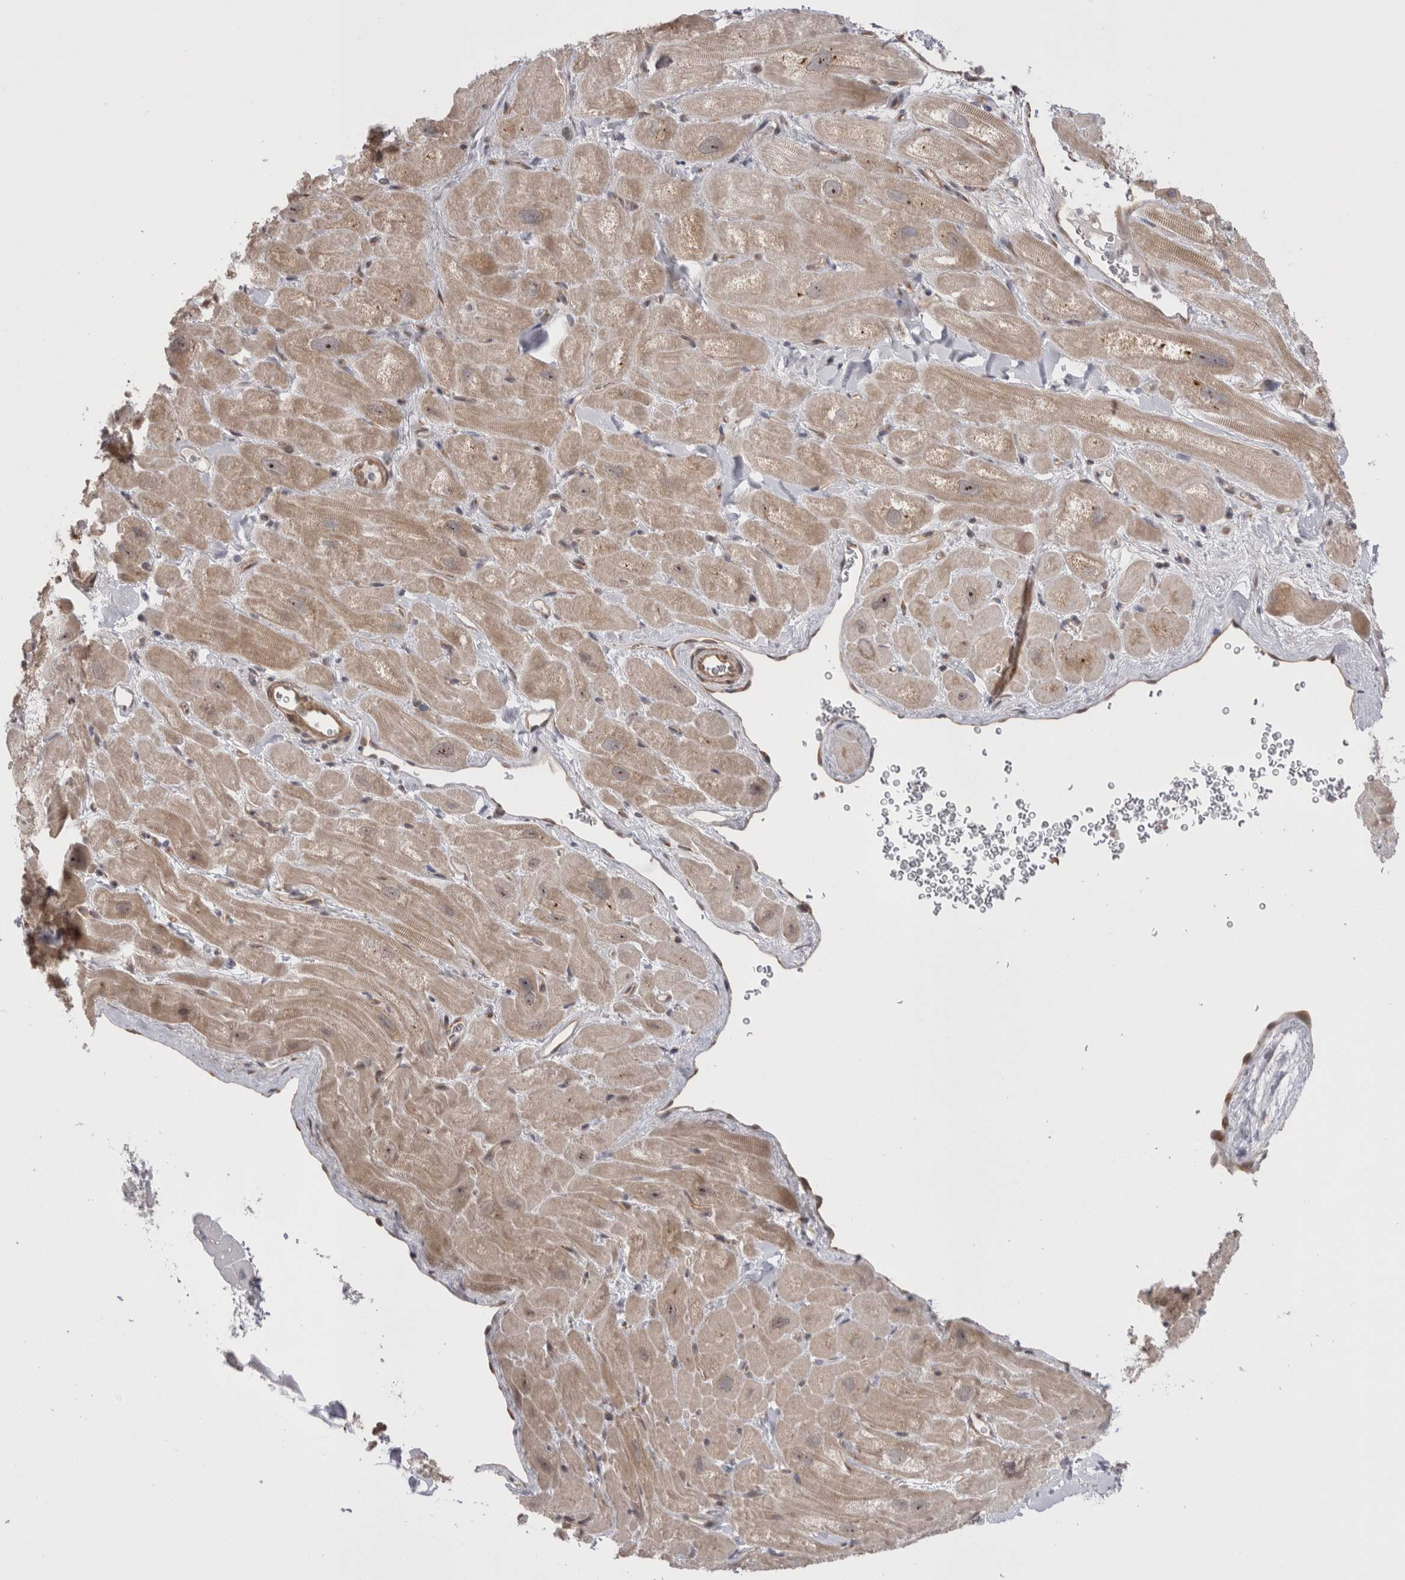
{"staining": {"intensity": "weak", "quantity": "25%-75%", "location": "cytoplasmic/membranous,nuclear"}, "tissue": "heart muscle", "cell_type": "Cardiomyocytes", "image_type": "normal", "snomed": [{"axis": "morphology", "description": "Normal tissue, NOS"}, {"axis": "topography", "description": "Heart"}], "caption": "High-power microscopy captured an immunohistochemistry image of normal heart muscle, revealing weak cytoplasmic/membranous,nuclear staining in approximately 25%-75% of cardiomyocytes. (DAB (3,3'-diaminobenzidine) IHC, brown staining for protein, blue staining for nuclei).", "gene": "EXOSC4", "patient": {"sex": "male", "age": 49}}